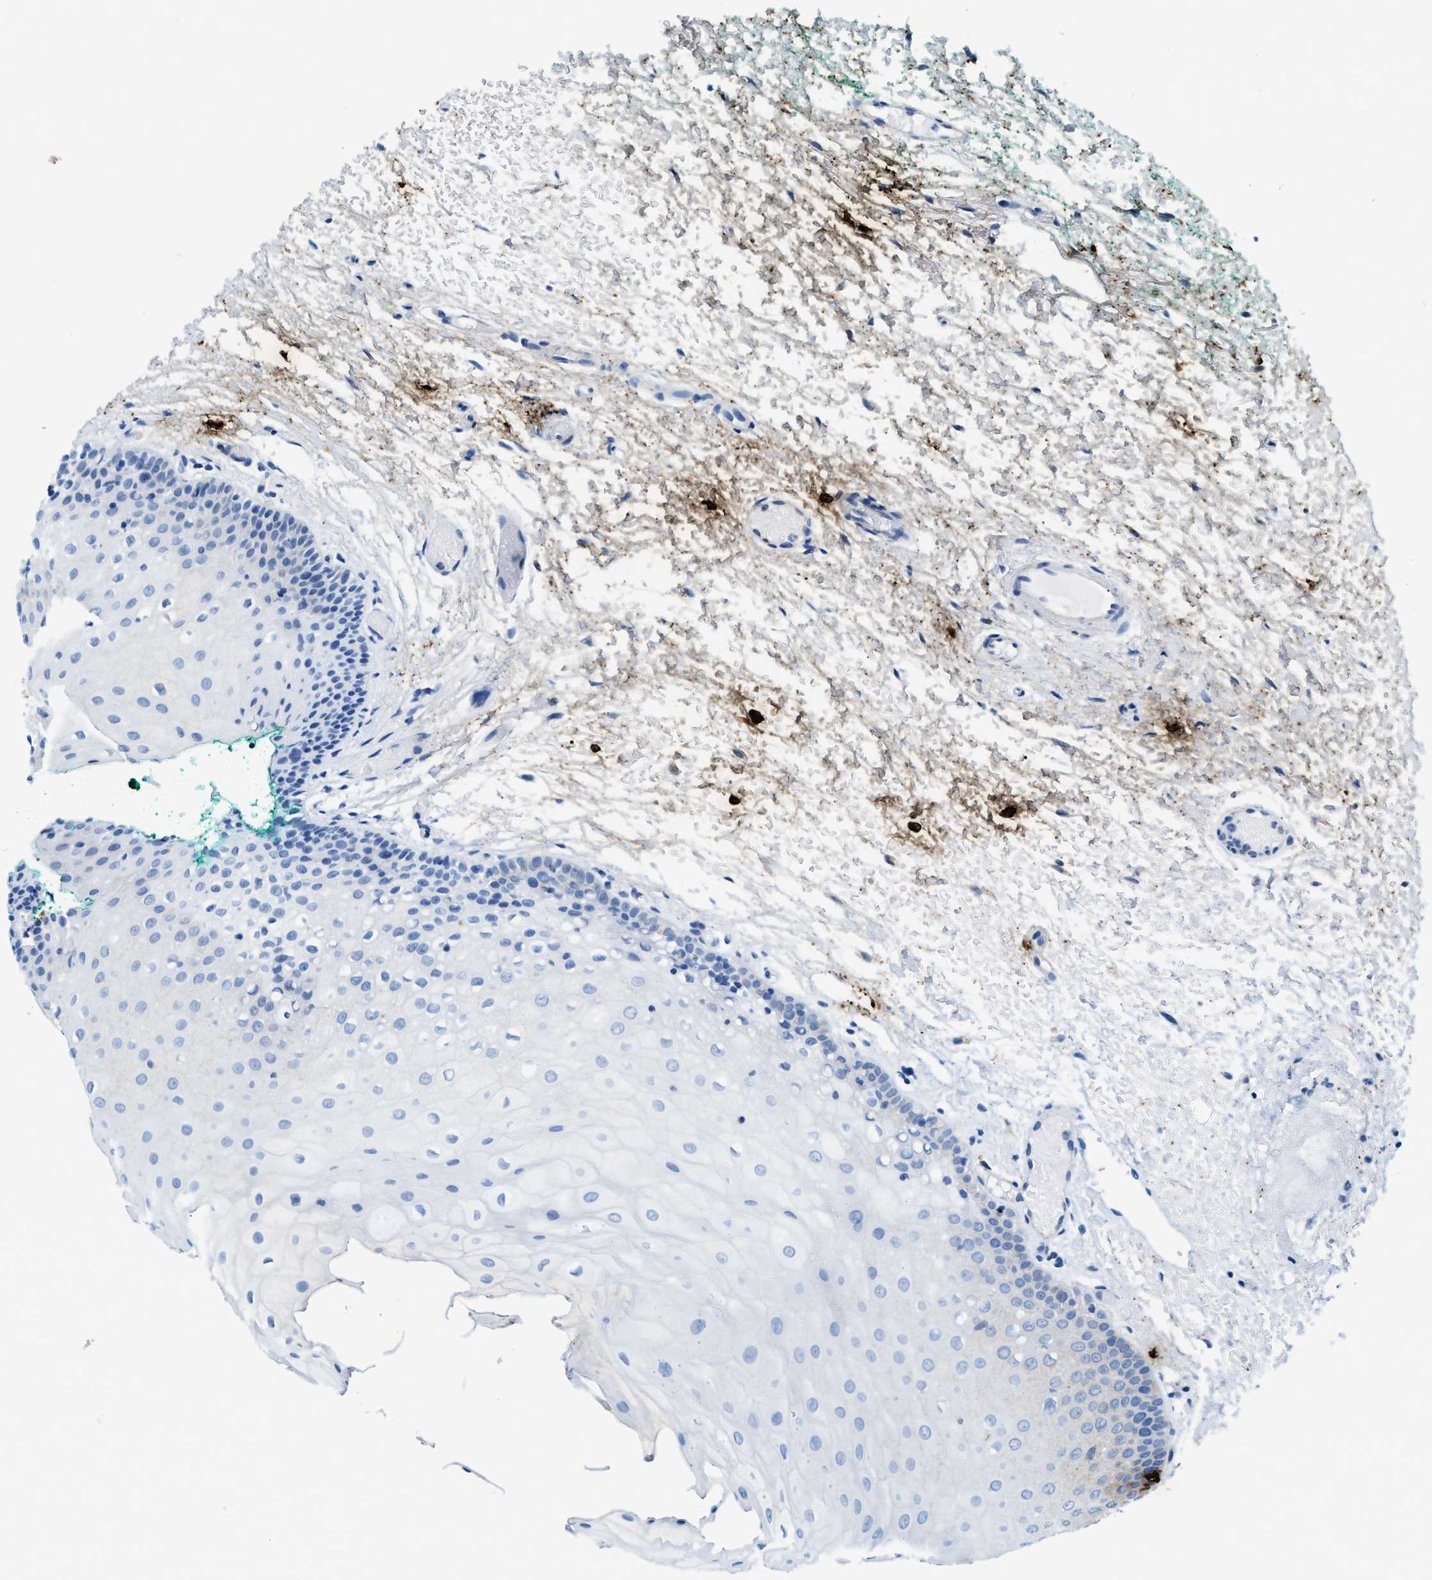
{"staining": {"intensity": "negative", "quantity": "none", "location": "none"}, "tissue": "oral mucosa", "cell_type": "Squamous epithelial cells", "image_type": "normal", "snomed": [{"axis": "morphology", "description": "Normal tissue, NOS"}, {"axis": "morphology", "description": "Squamous cell carcinoma, NOS"}, {"axis": "topography", "description": "Oral tissue"}, {"axis": "topography", "description": "Salivary gland"}, {"axis": "topography", "description": "Head-Neck"}], "caption": "This is an immunohistochemistry histopathology image of benign oral mucosa. There is no expression in squamous epithelial cells.", "gene": "TPSAB1", "patient": {"sex": "female", "age": 62}}